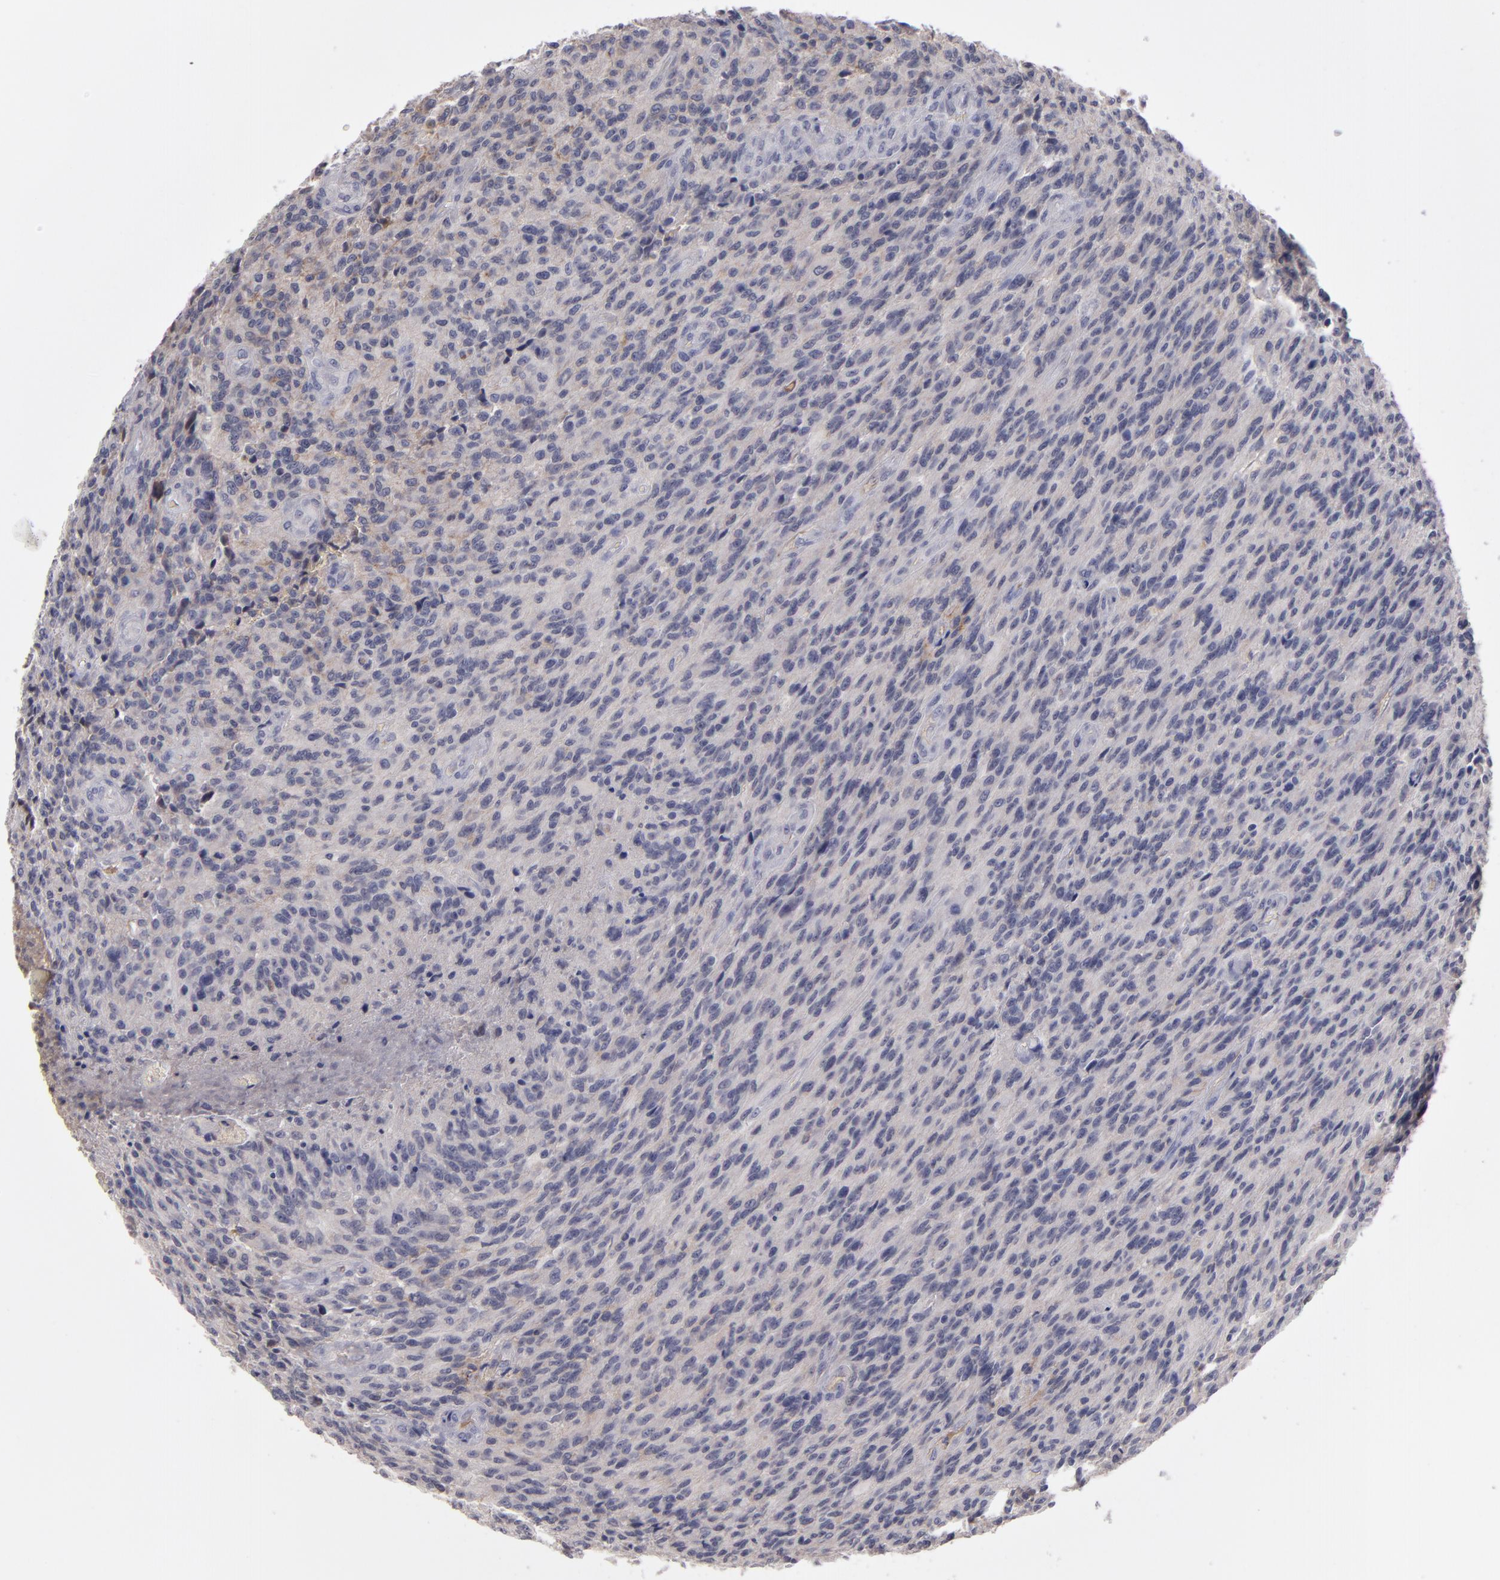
{"staining": {"intensity": "weak", "quantity": "<25%", "location": "cytoplasmic/membranous"}, "tissue": "glioma", "cell_type": "Tumor cells", "image_type": "cancer", "snomed": [{"axis": "morphology", "description": "Normal tissue, NOS"}, {"axis": "morphology", "description": "Glioma, malignant, High grade"}, {"axis": "topography", "description": "Cerebral cortex"}], "caption": "Immunohistochemical staining of glioma exhibits no significant expression in tumor cells.", "gene": "ITIH4", "patient": {"sex": "male", "age": 56}}